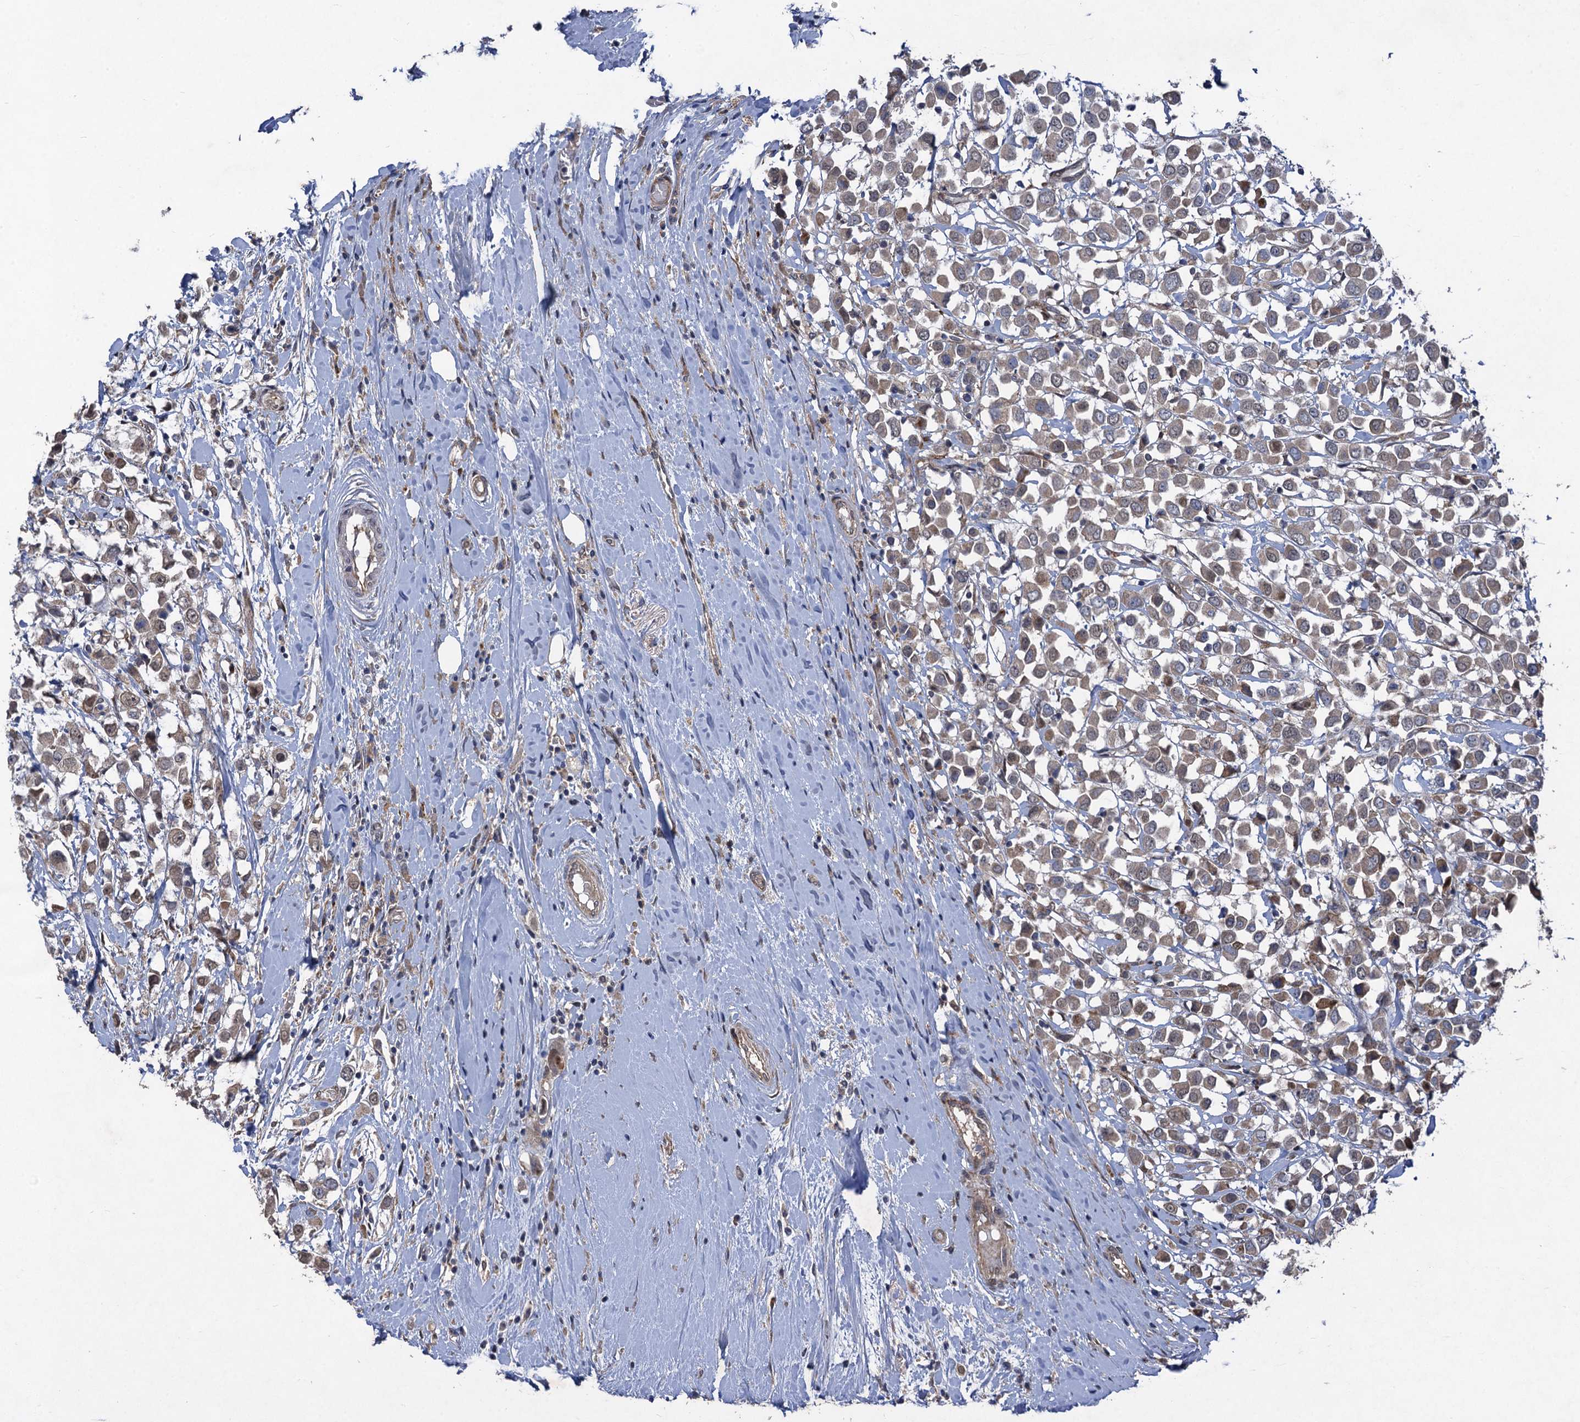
{"staining": {"intensity": "weak", "quantity": ">75%", "location": "cytoplasmic/membranous"}, "tissue": "breast cancer", "cell_type": "Tumor cells", "image_type": "cancer", "snomed": [{"axis": "morphology", "description": "Duct carcinoma"}, {"axis": "topography", "description": "Breast"}], "caption": "A high-resolution micrograph shows IHC staining of breast invasive ductal carcinoma, which shows weak cytoplasmic/membranous expression in about >75% of tumor cells.", "gene": "NUDT22", "patient": {"sex": "female", "age": 61}}